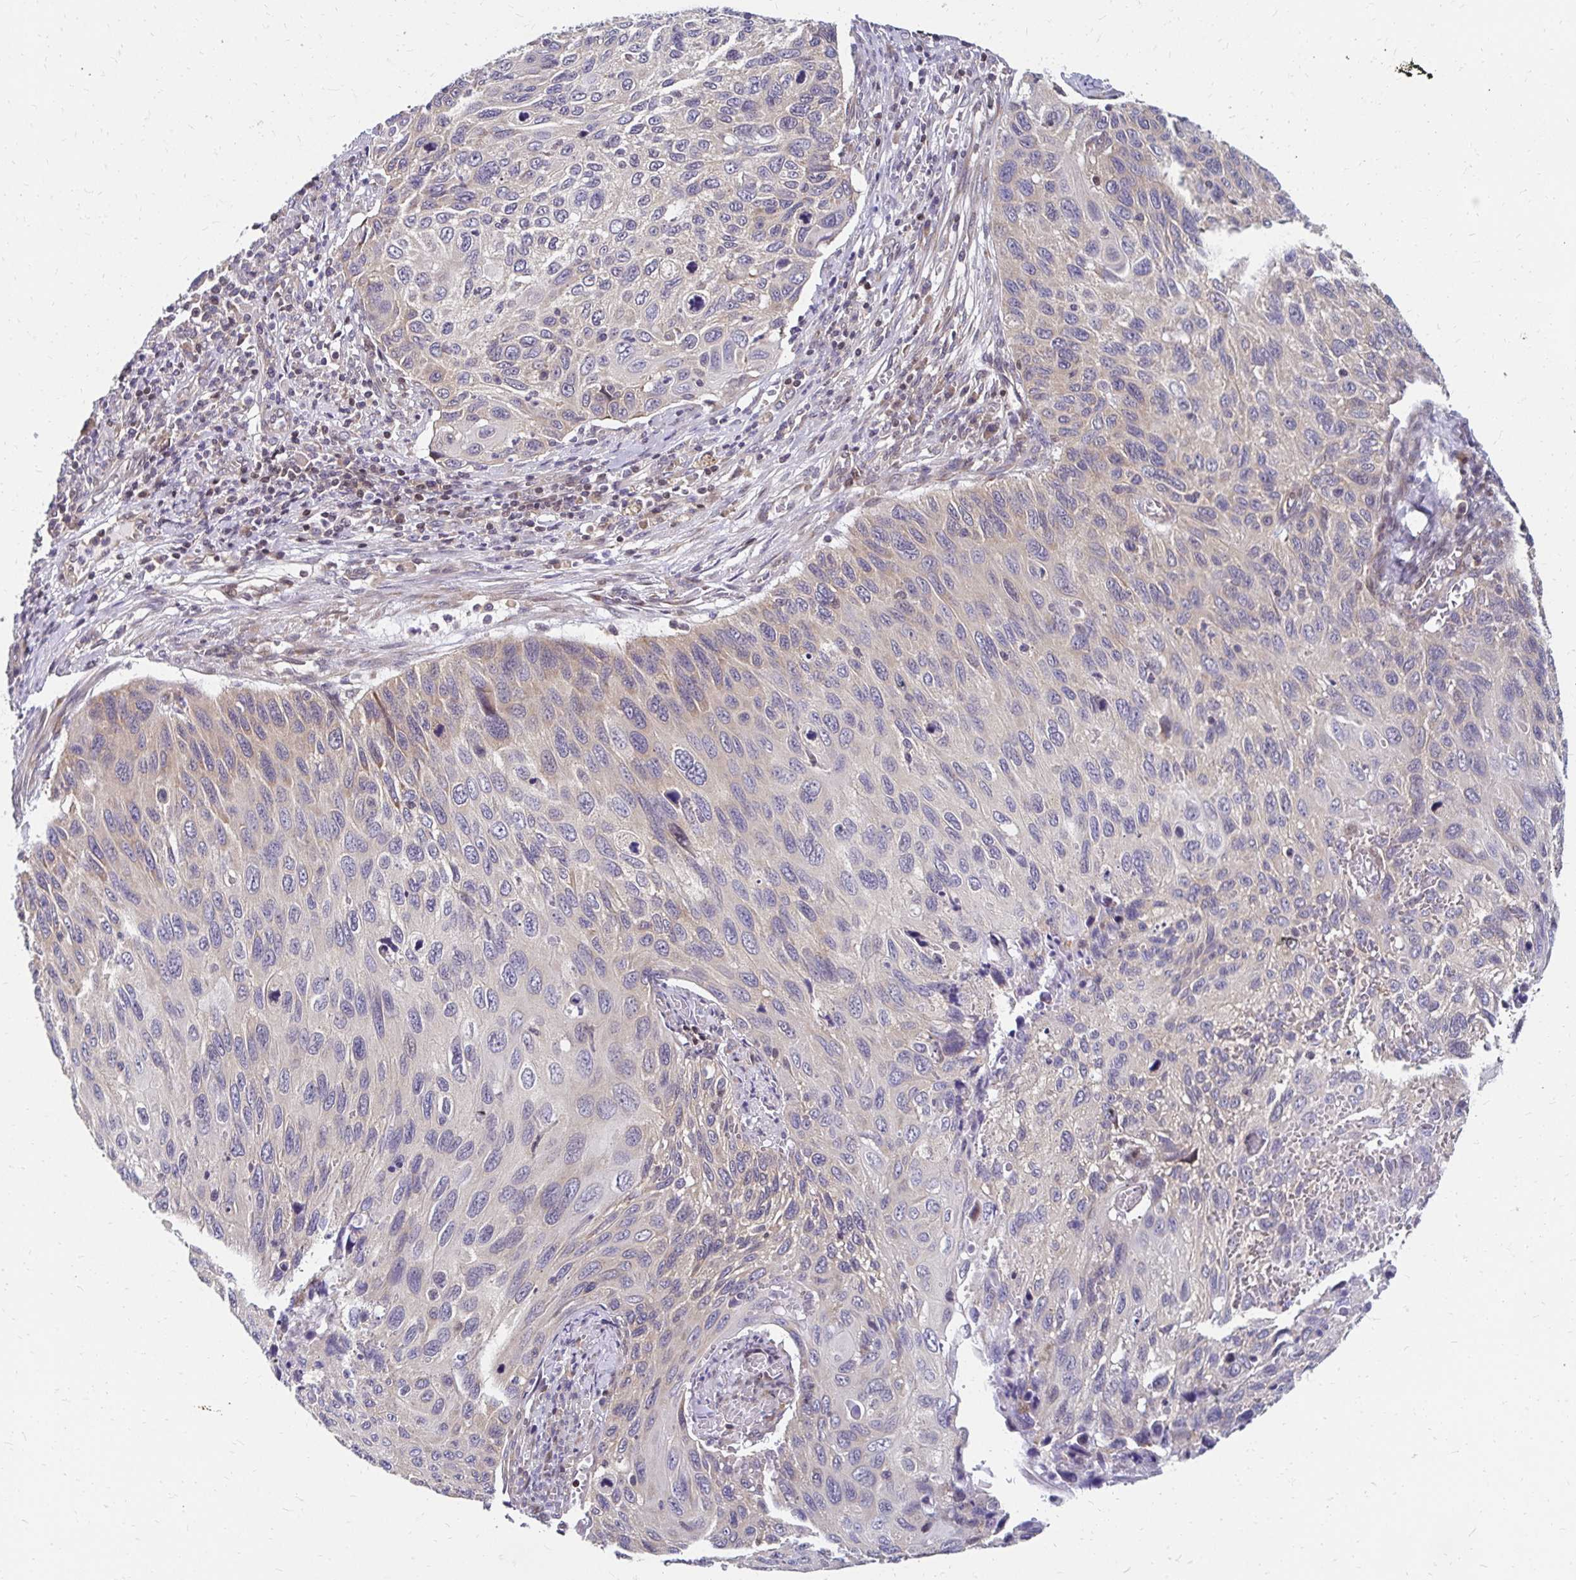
{"staining": {"intensity": "negative", "quantity": "none", "location": "none"}, "tissue": "cervical cancer", "cell_type": "Tumor cells", "image_type": "cancer", "snomed": [{"axis": "morphology", "description": "Squamous cell carcinoma, NOS"}, {"axis": "topography", "description": "Cervix"}], "caption": "High magnification brightfield microscopy of cervical cancer (squamous cell carcinoma) stained with DAB (brown) and counterstained with hematoxylin (blue): tumor cells show no significant positivity.", "gene": "CBX7", "patient": {"sex": "female", "age": 70}}